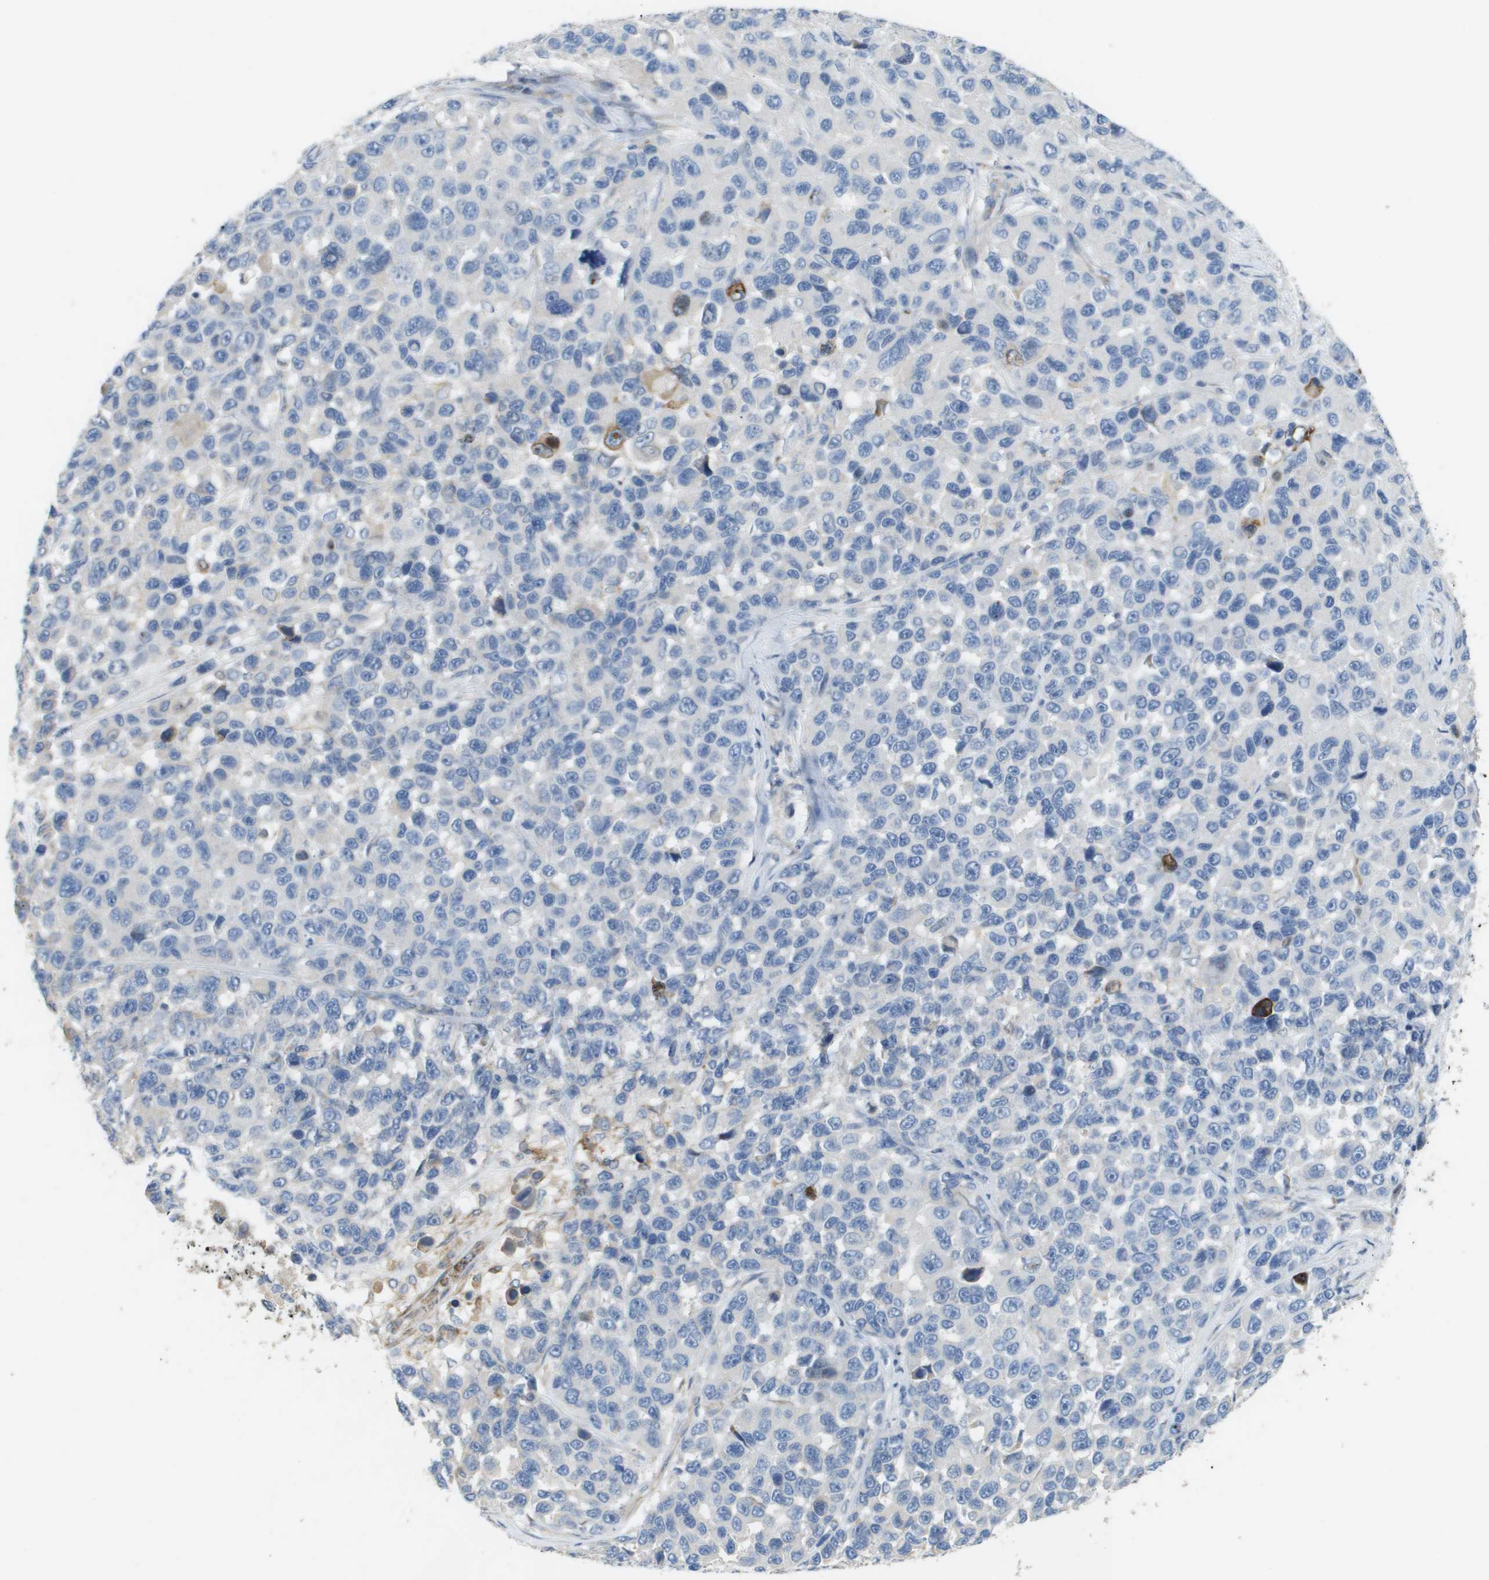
{"staining": {"intensity": "negative", "quantity": "none", "location": "none"}, "tissue": "melanoma", "cell_type": "Tumor cells", "image_type": "cancer", "snomed": [{"axis": "morphology", "description": "Malignant melanoma, NOS"}, {"axis": "topography", "description": "Skin"}], "caption": "Immunohistochemistry image of malignant melanoma stained for a protein (brown), which shows no expression in tumor cells.", "gene": "CASP10", "patient": {"sex": "male", "age": 53}}